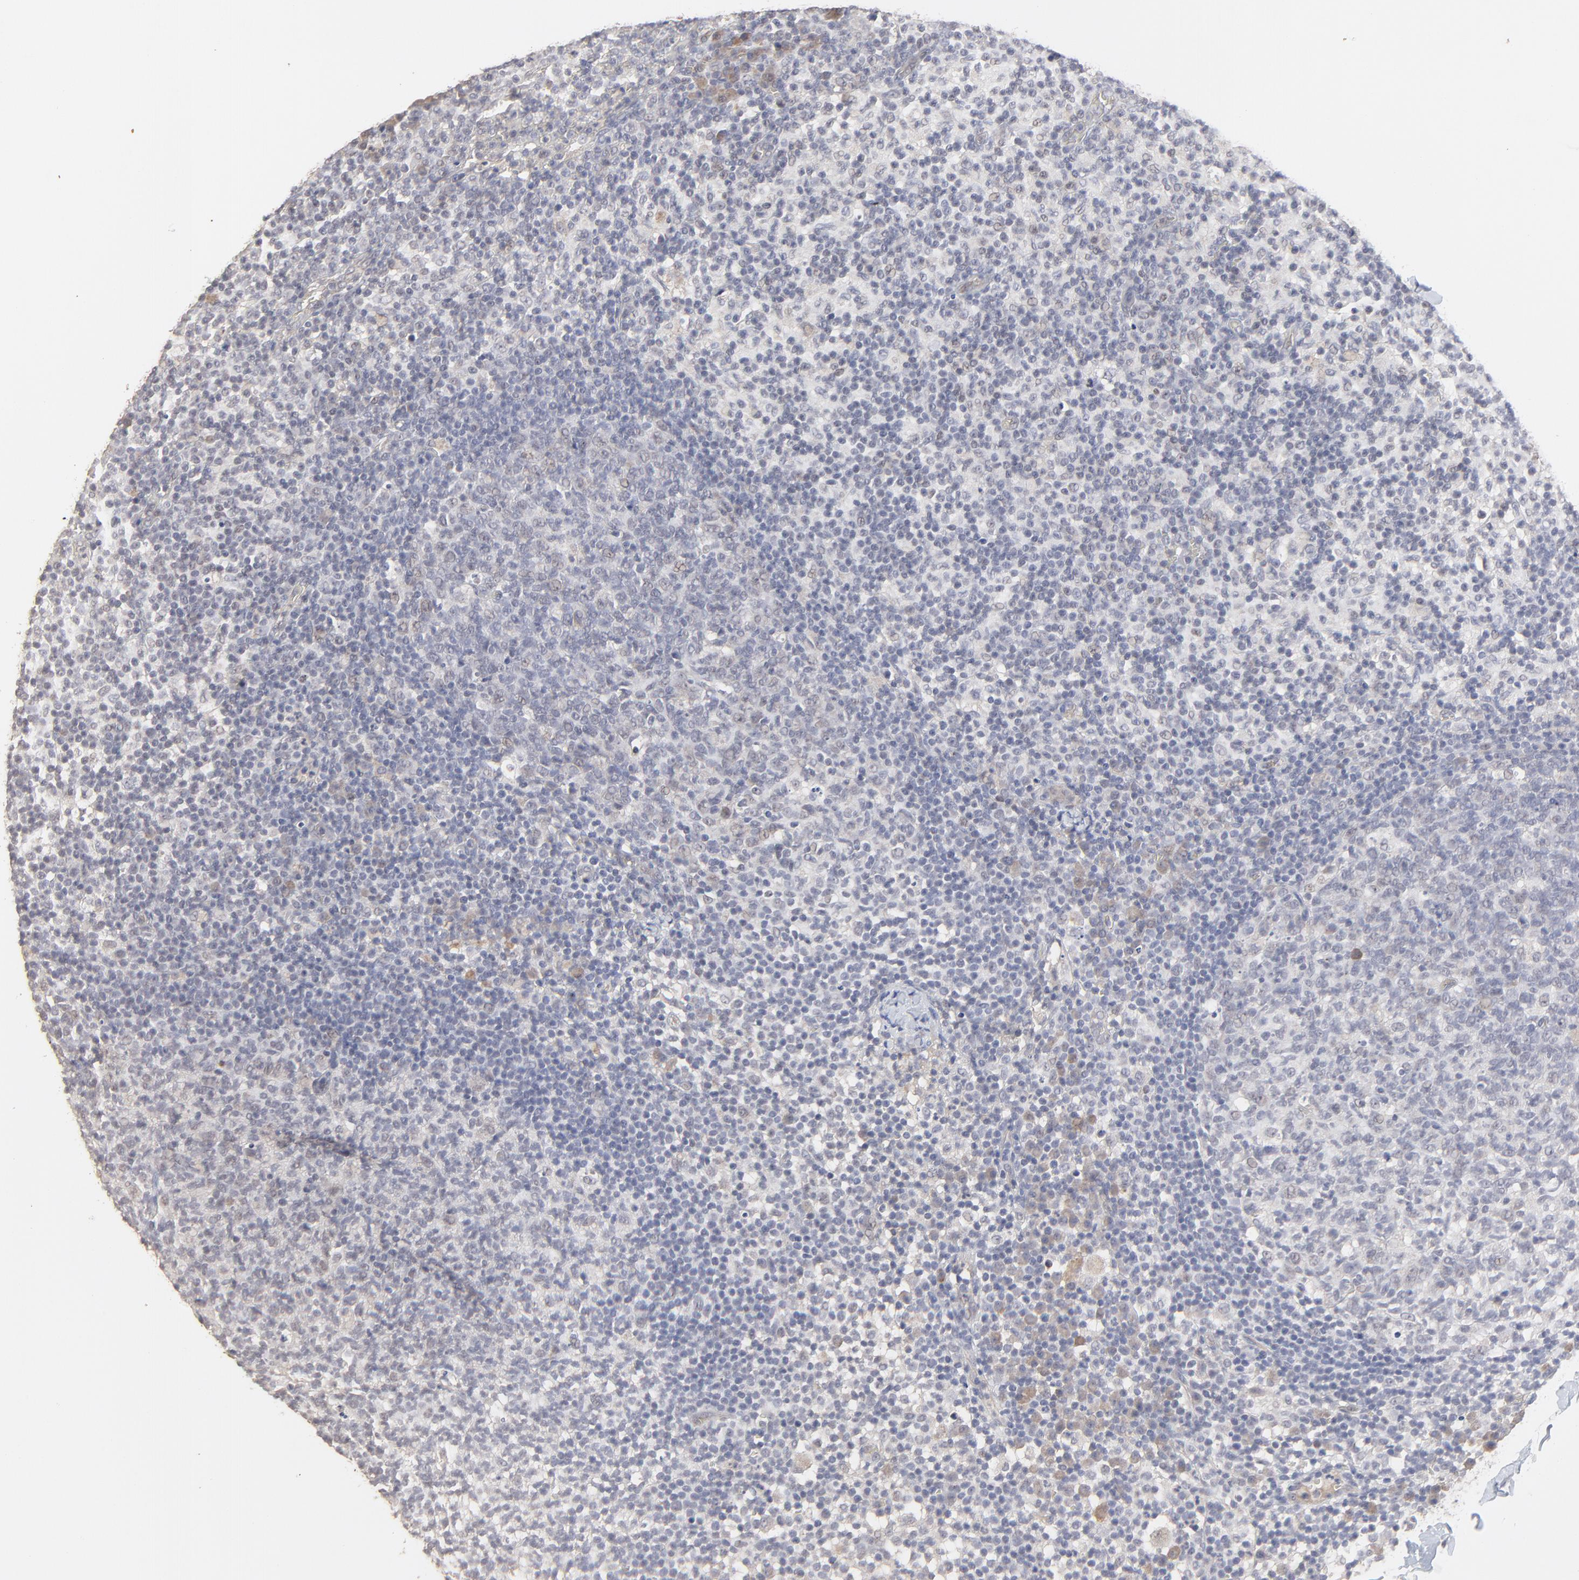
{"staining": {"intensity": "weak", "quantity": "<25%", "location": "cytoplasmic/membranous"}, "tissue": "lymph node", "cell_type": "Germinal center cells", "image_type": "normal", "snomed": [{"axis": "morphology", "description": "Normal tissue, NOS"}, {"axis": "morphology", "description": "Inflammation, NOS"}, {"axis": "topography", "description": "Lymph node"}], "caption": "Human lymph node stained for a protein using immunohistochemistry (IHC) exhibits no staining in germinal center cells.", "gene": "FAM199X", "patient": {"sex": "male", "age": 55}}